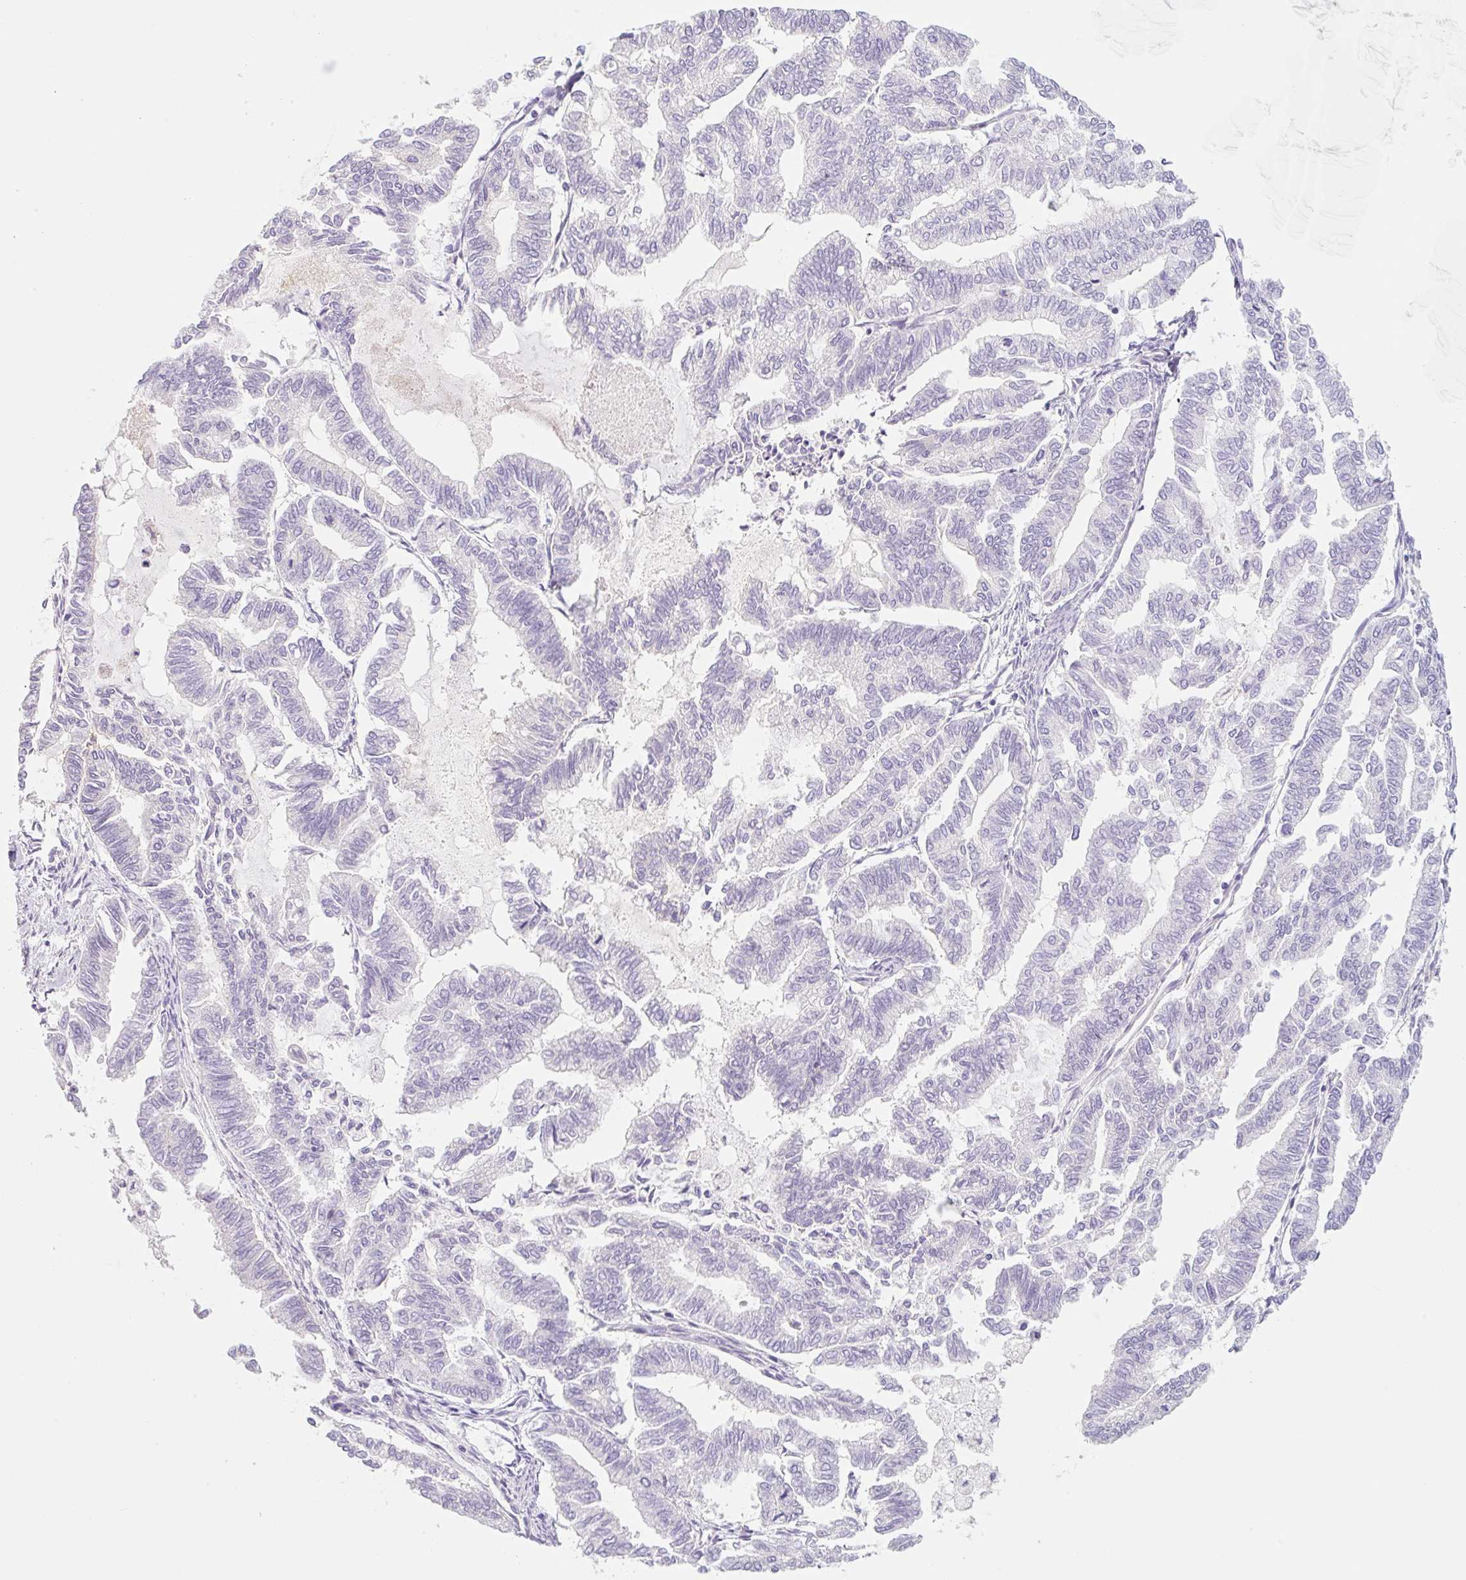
{"staining": {"intensity": "negative", "quantity": "none", "location": "none"}, "tissue": "endometrial cancer", "cell_type": "Tumor cells", "image_type": "cancer", "snomed": [{"axis": "morphology", "description": "Adenocarcinoma, NOS"}, {"axis": "topography", "description": "Endometrium"}], "caption": "Immunohistochemistry (IHC) micrograph of neoplastic tissue: human adenocarcinoma (endometrial) stained with DAB (3,3'-diaminobenzidine) displays no significant protein staining in tumor cells.", "gene": "LYVE1", "patient": {"sex": "female", "age": 79}}